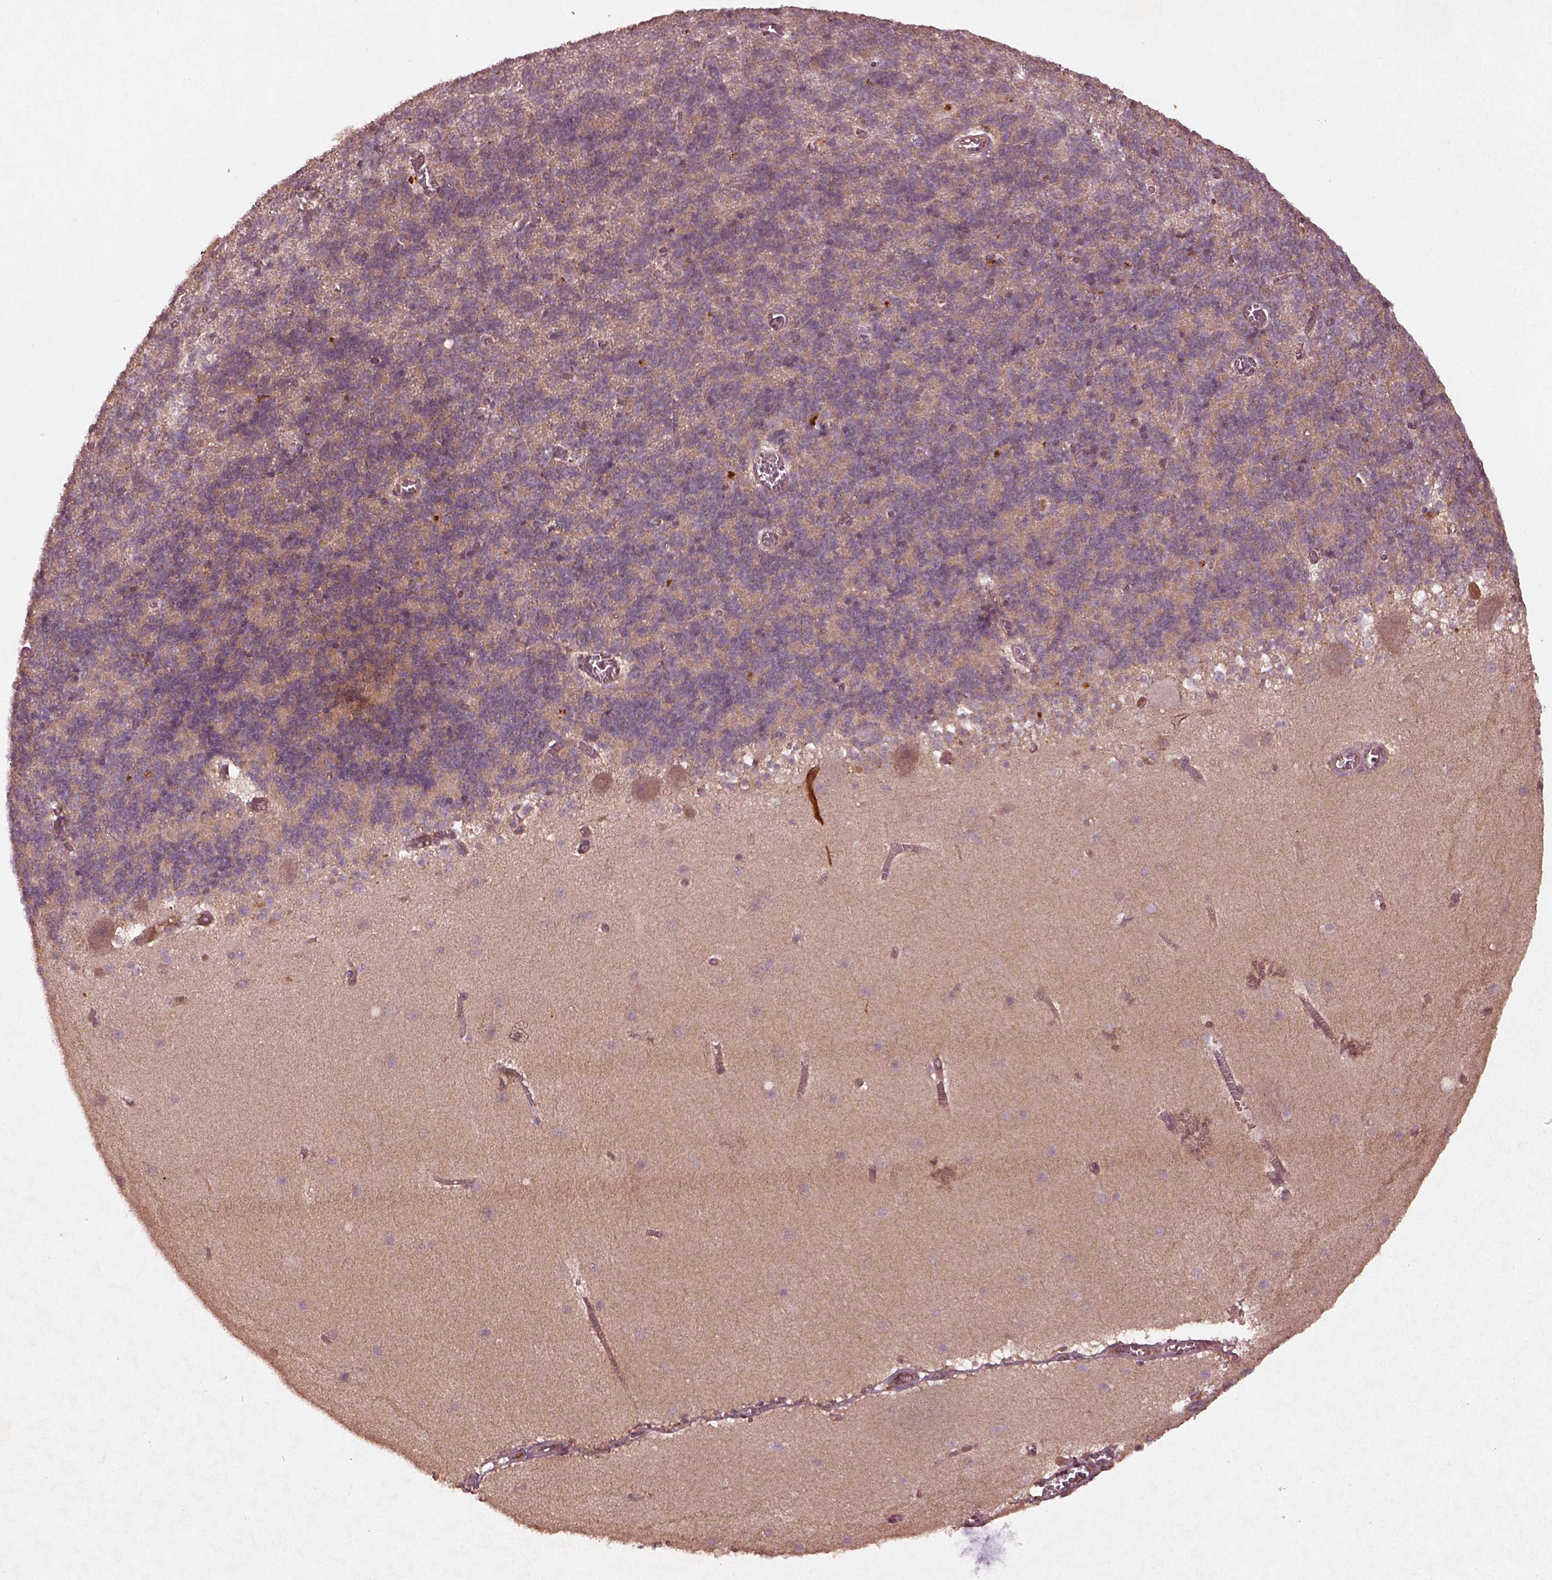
{"staining": {"intensity": "moderate", "quantity": ">75%", "location": "cytoplasmic/membranous"}, "tissue": "cerebellum", "cell_type": "Cells in granular layer", "image_type": "normal", "snomed": [{"axis": "morphology", "description": "Normal tissue, NOS"}, {"axis": "topography", "description": "Cerebellum"}], "caption": "A histopathology image of cerebellum stained for a protein reveals moderate cytoplasmic/membranous brown staining in cells in granular layer. (DAB (3,3'-diaminobenzidine) IHC with brightfield microscopy, high magnification).", "gene": "FAM234A", "patient": {"sex": "male", "age": 70}}